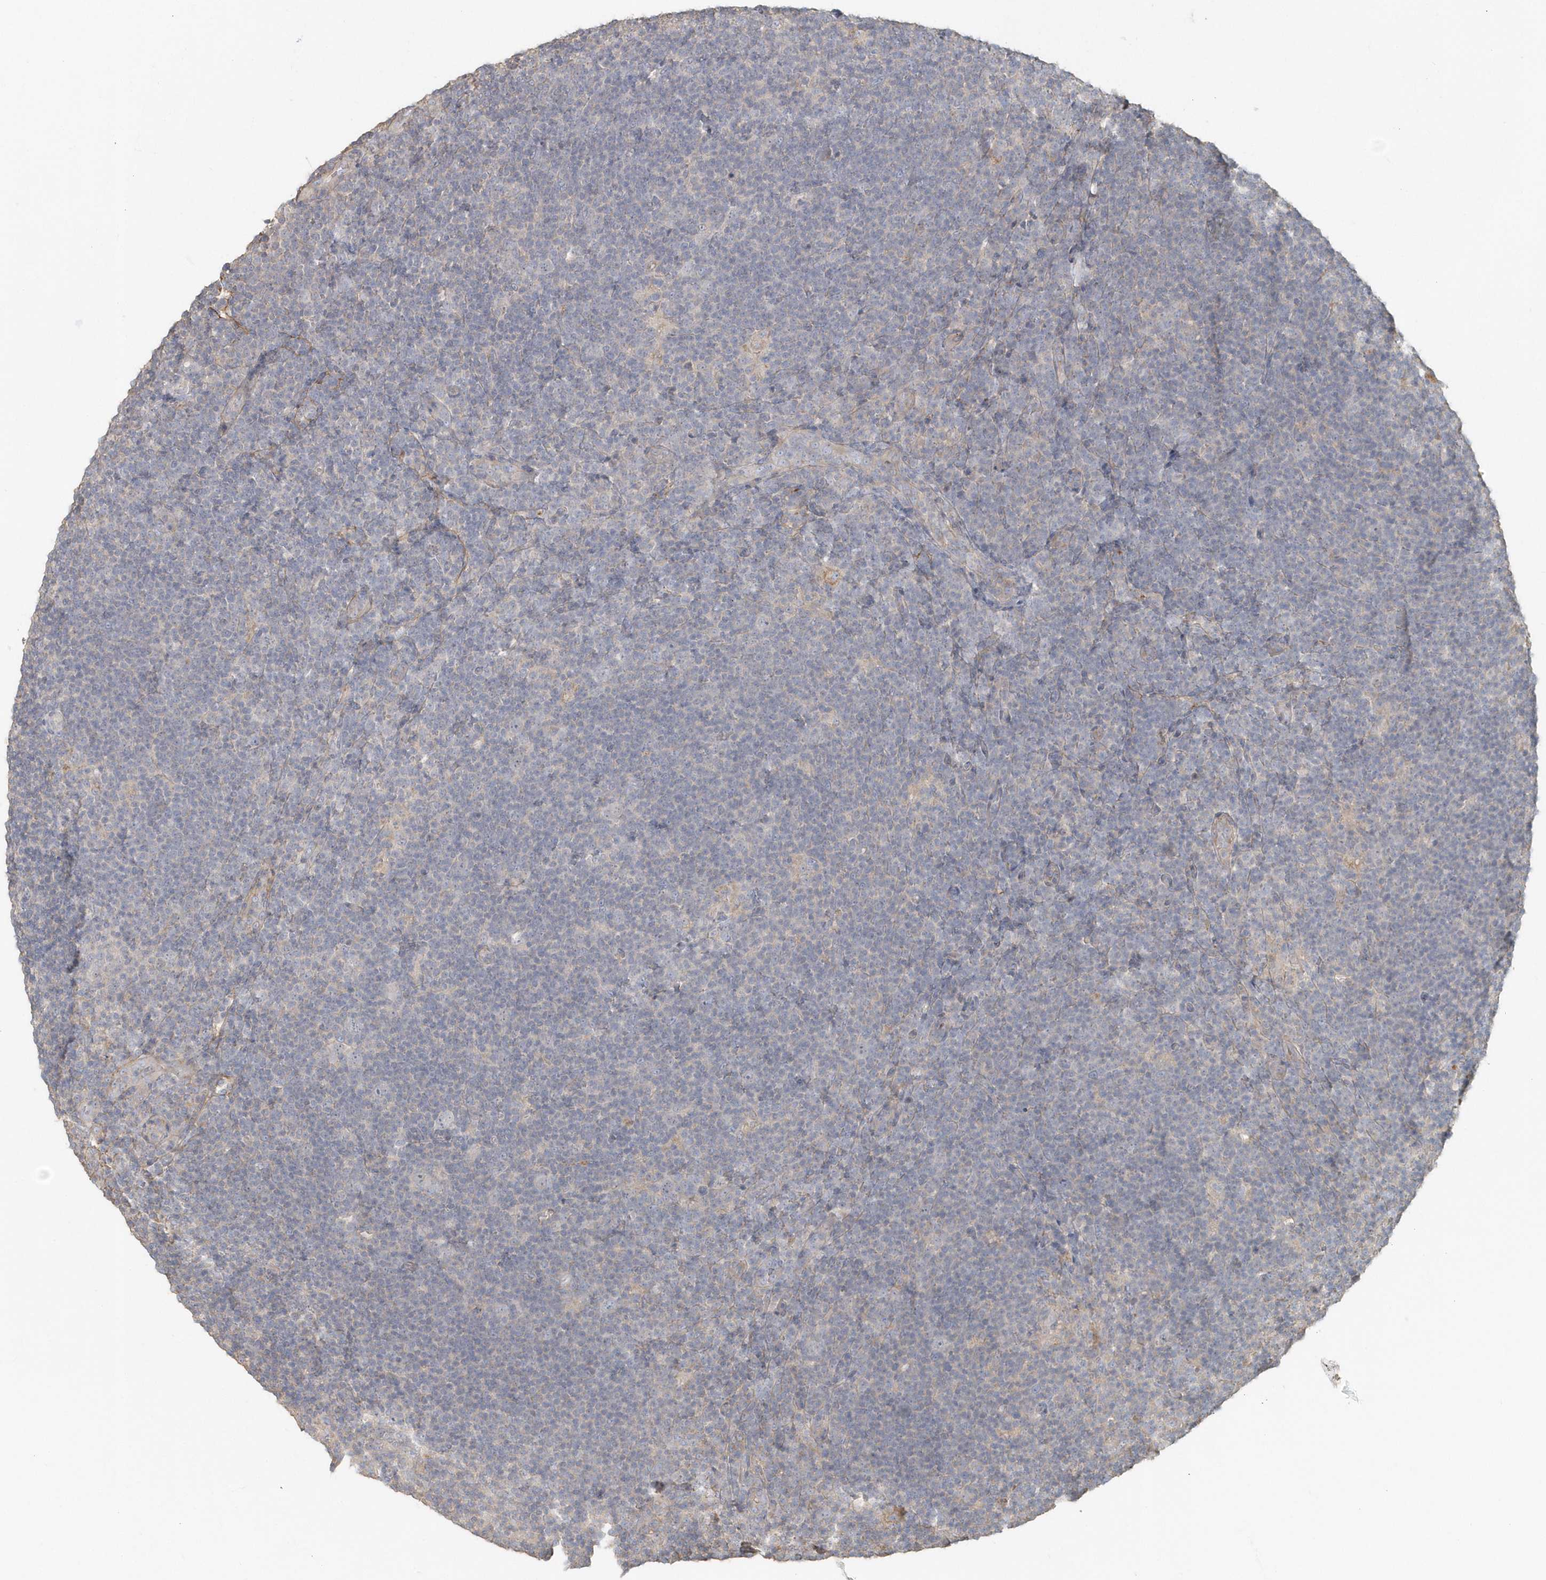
{"staining": {"intensity": "negative", "quantity": "none", "location": "none"}, "tissue": "lymphoma", "cell_type": "Tumor cells", "image_type": "cancer", "snomed": [{"axis": "morphology", "description": "Hodgkin's disease, NOS"}, {"axis": "topography", "description": "Lymph node"}], "caption": "Immunohistochemistry image of neoplastic tissue: human Hodgkin's disease stained with DAB (3,3'-diaminobenzidine) demonstrates no significant protein staining in tumor cells. (DAB (3,3'-diaminobenzidine) immunohistochemistry, high magnification).", "gene": "MMRN1", "patient": {"sex": "female", "age": 57}}